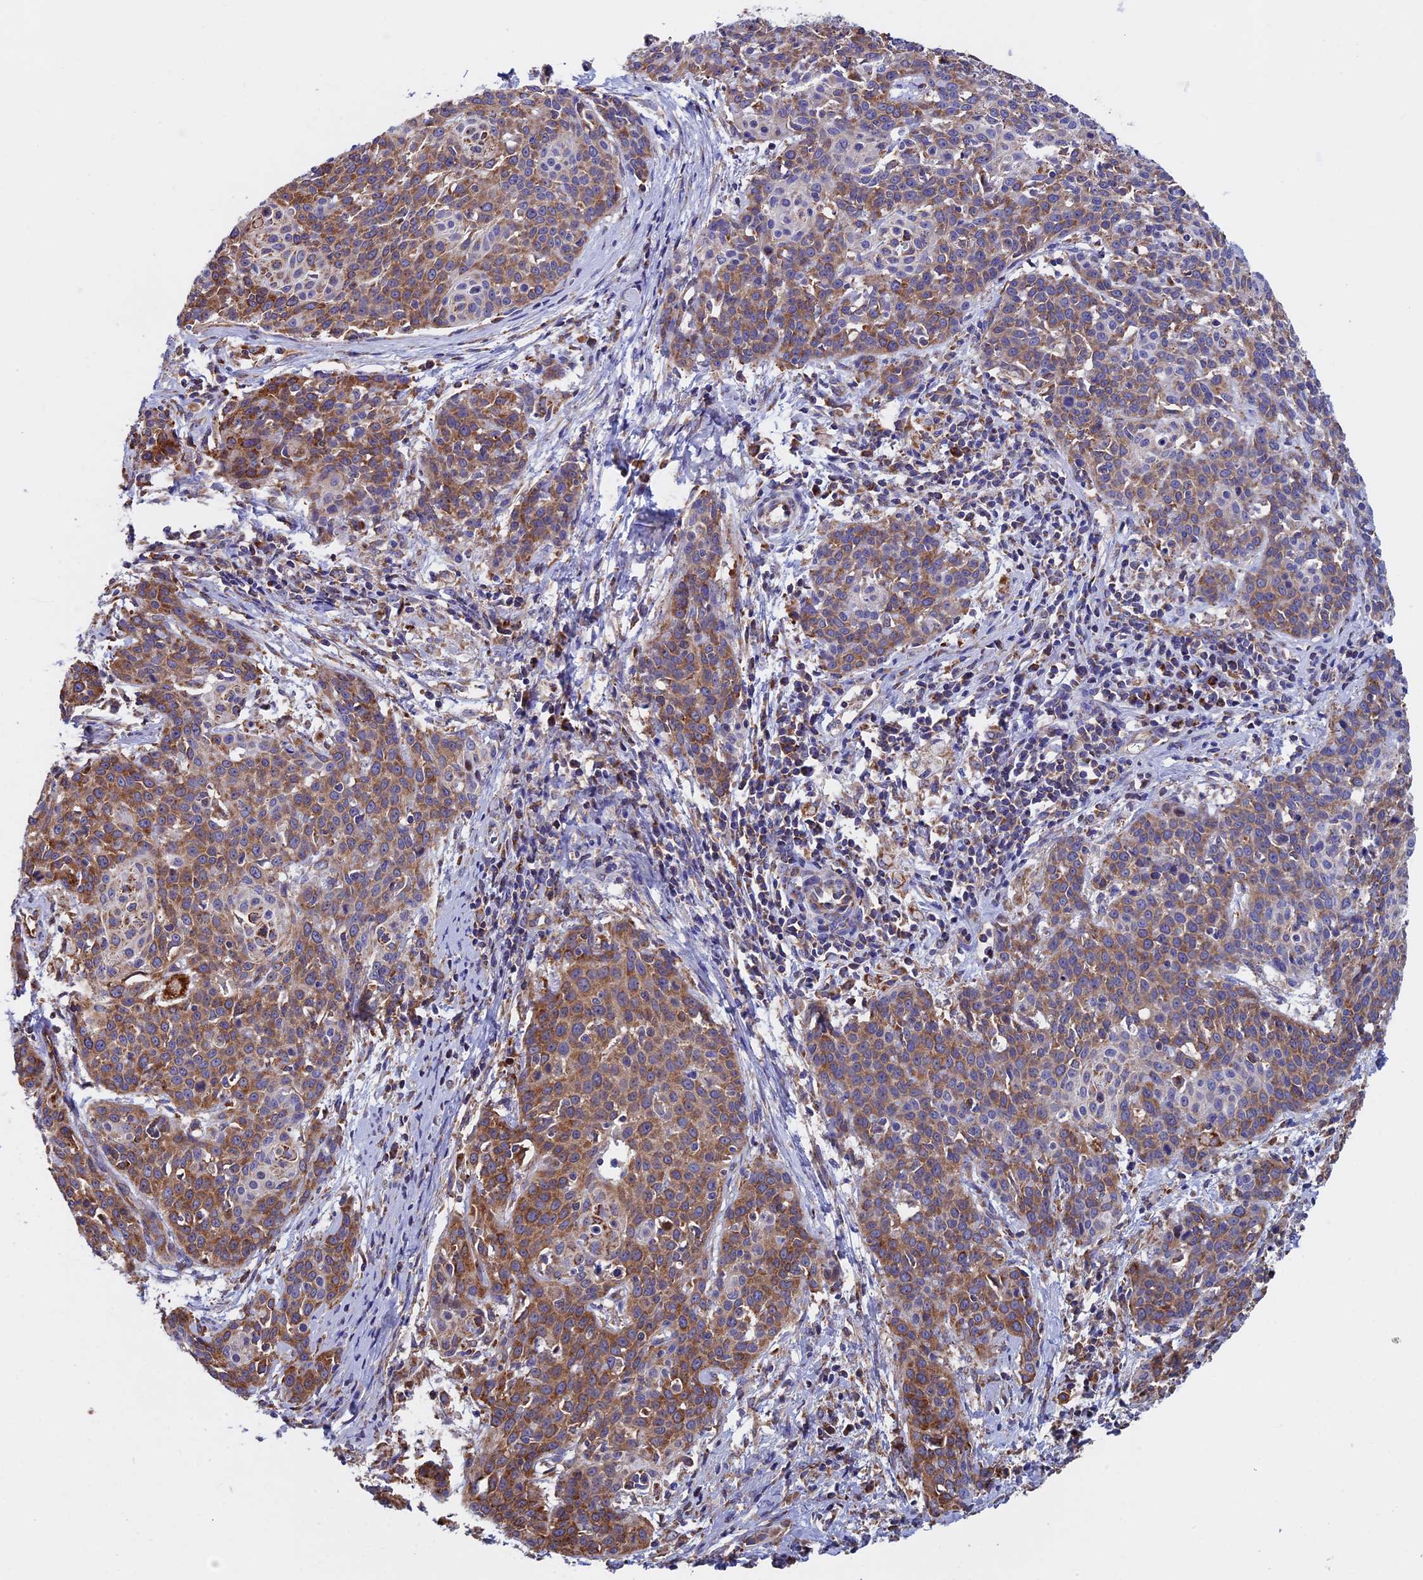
{"staining": {"intensity": "moderate", "quantity": ">75%", "location": "cytoplasmic/membranous"}, "tissue": "cervical cancer", "cell_type": "Tumor cells", "image_type": "cancer", "snomed": [{"axis": "morphology", "description": "Squamous cell carcinoma, NOS"}, {"axis": "topography", "description": "Cervix"}], "caption": "DAB immunohistochemical staining of human cervical cancer demonstrates moderate cytoplasmic/membranous protein staining in about >75% of tumor cells.", "gene": "SLC9A5", "patient": {"sex": "female", "age": 38}}